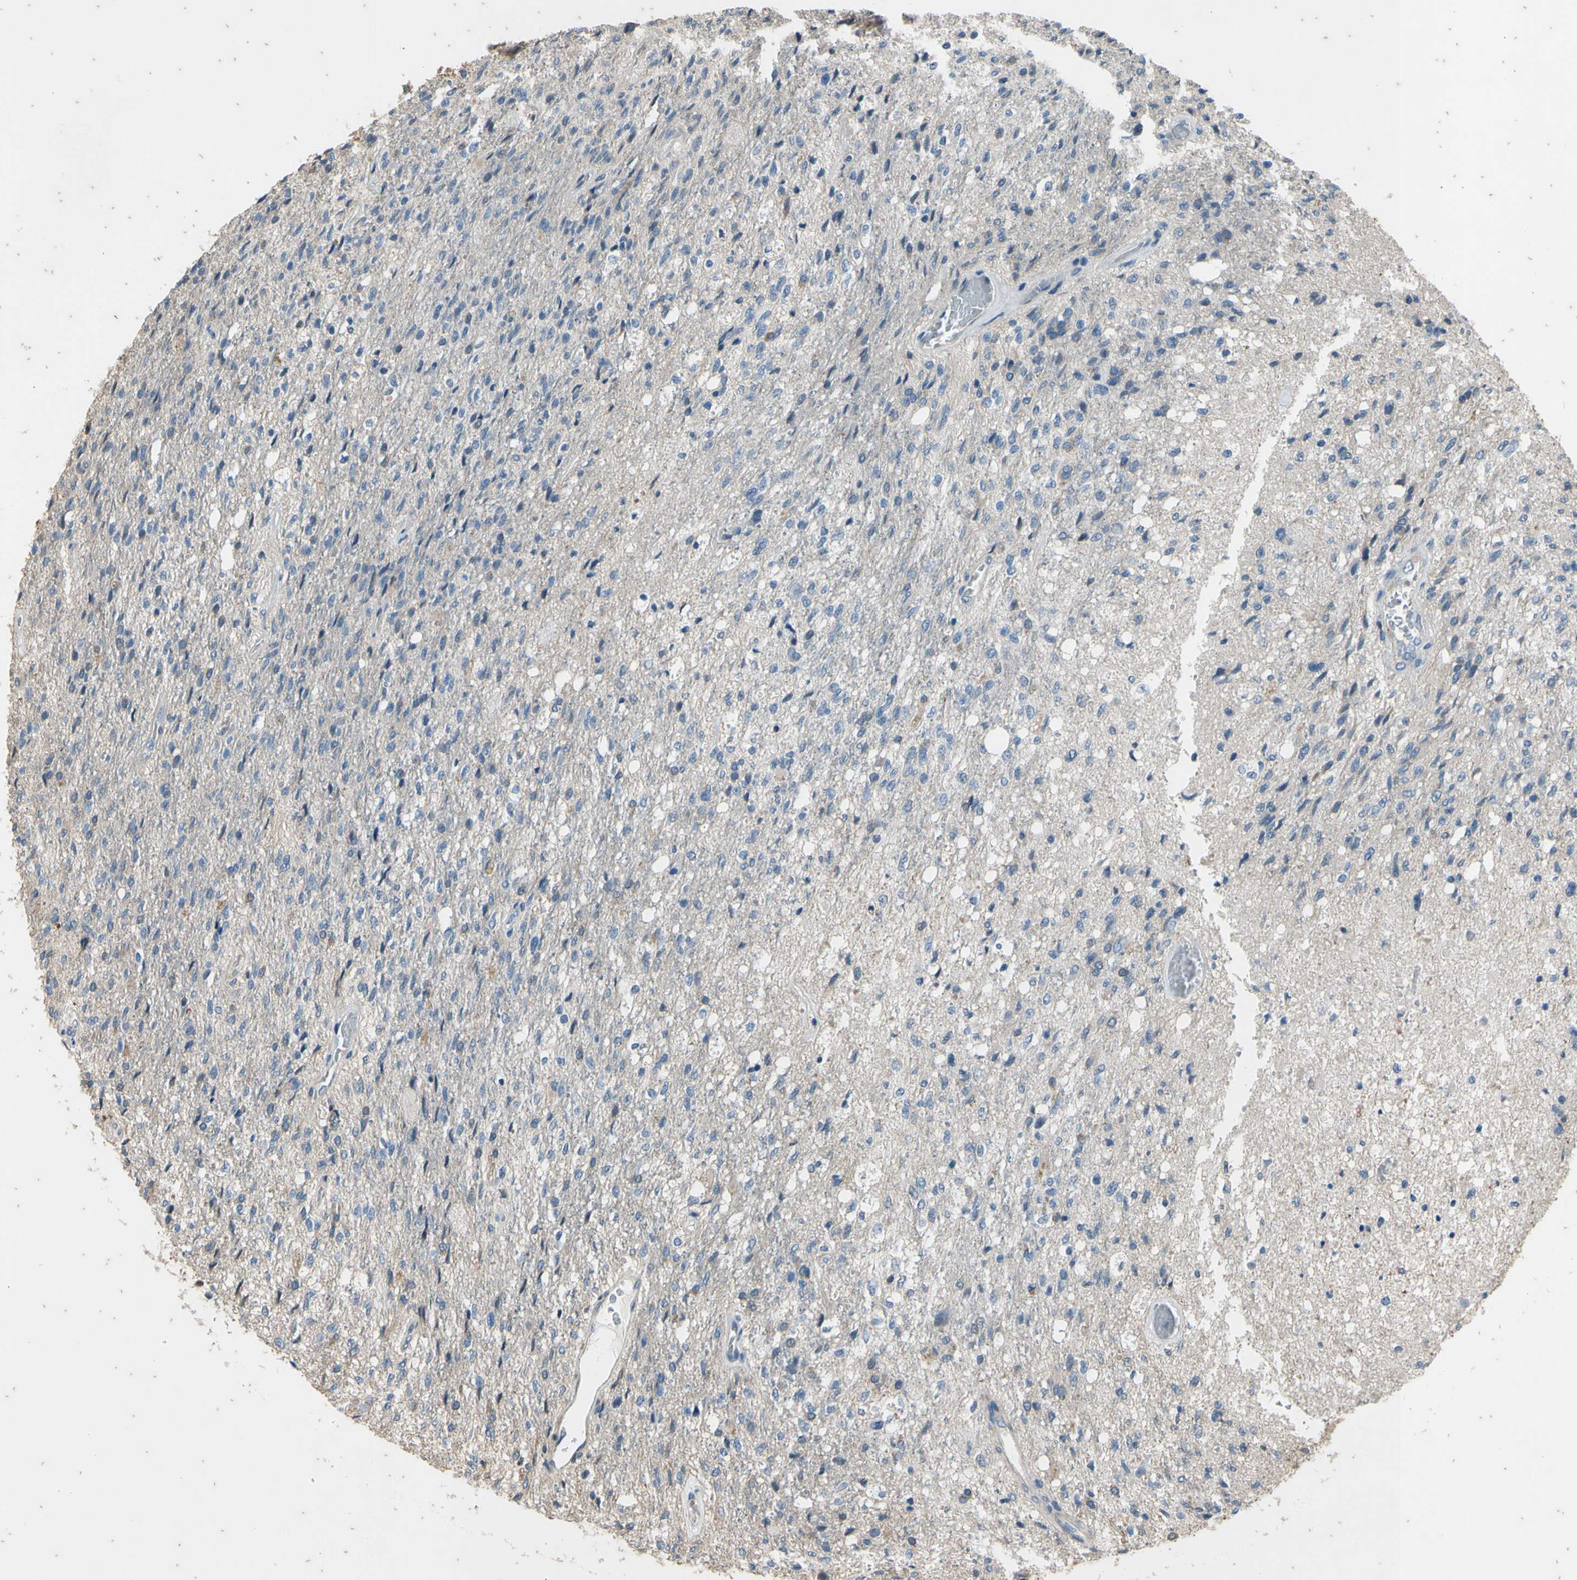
{"staining": {"intensity": "negative", "quantity": "none", "location": "none"}, "tissue": "glioma", "cell_type": "Tumor cells", "image_type": "cancer", "snomed": [{"axis": "morphology", "description": "Normal tissue, NOS"}, {"axis": "morphology", "description": "Glioma, malignant, High grade"}, {"axis": "topography", "description": "Cerebral cortex"}], "caption": "This photomicrograph is of glioma stained with IHC to label a protein in brown with the nuclei are counter-stained blue. There is no expression in tumor cells.", "gene": "TBX21", "patient": {"sex": "male", "age": 77}}